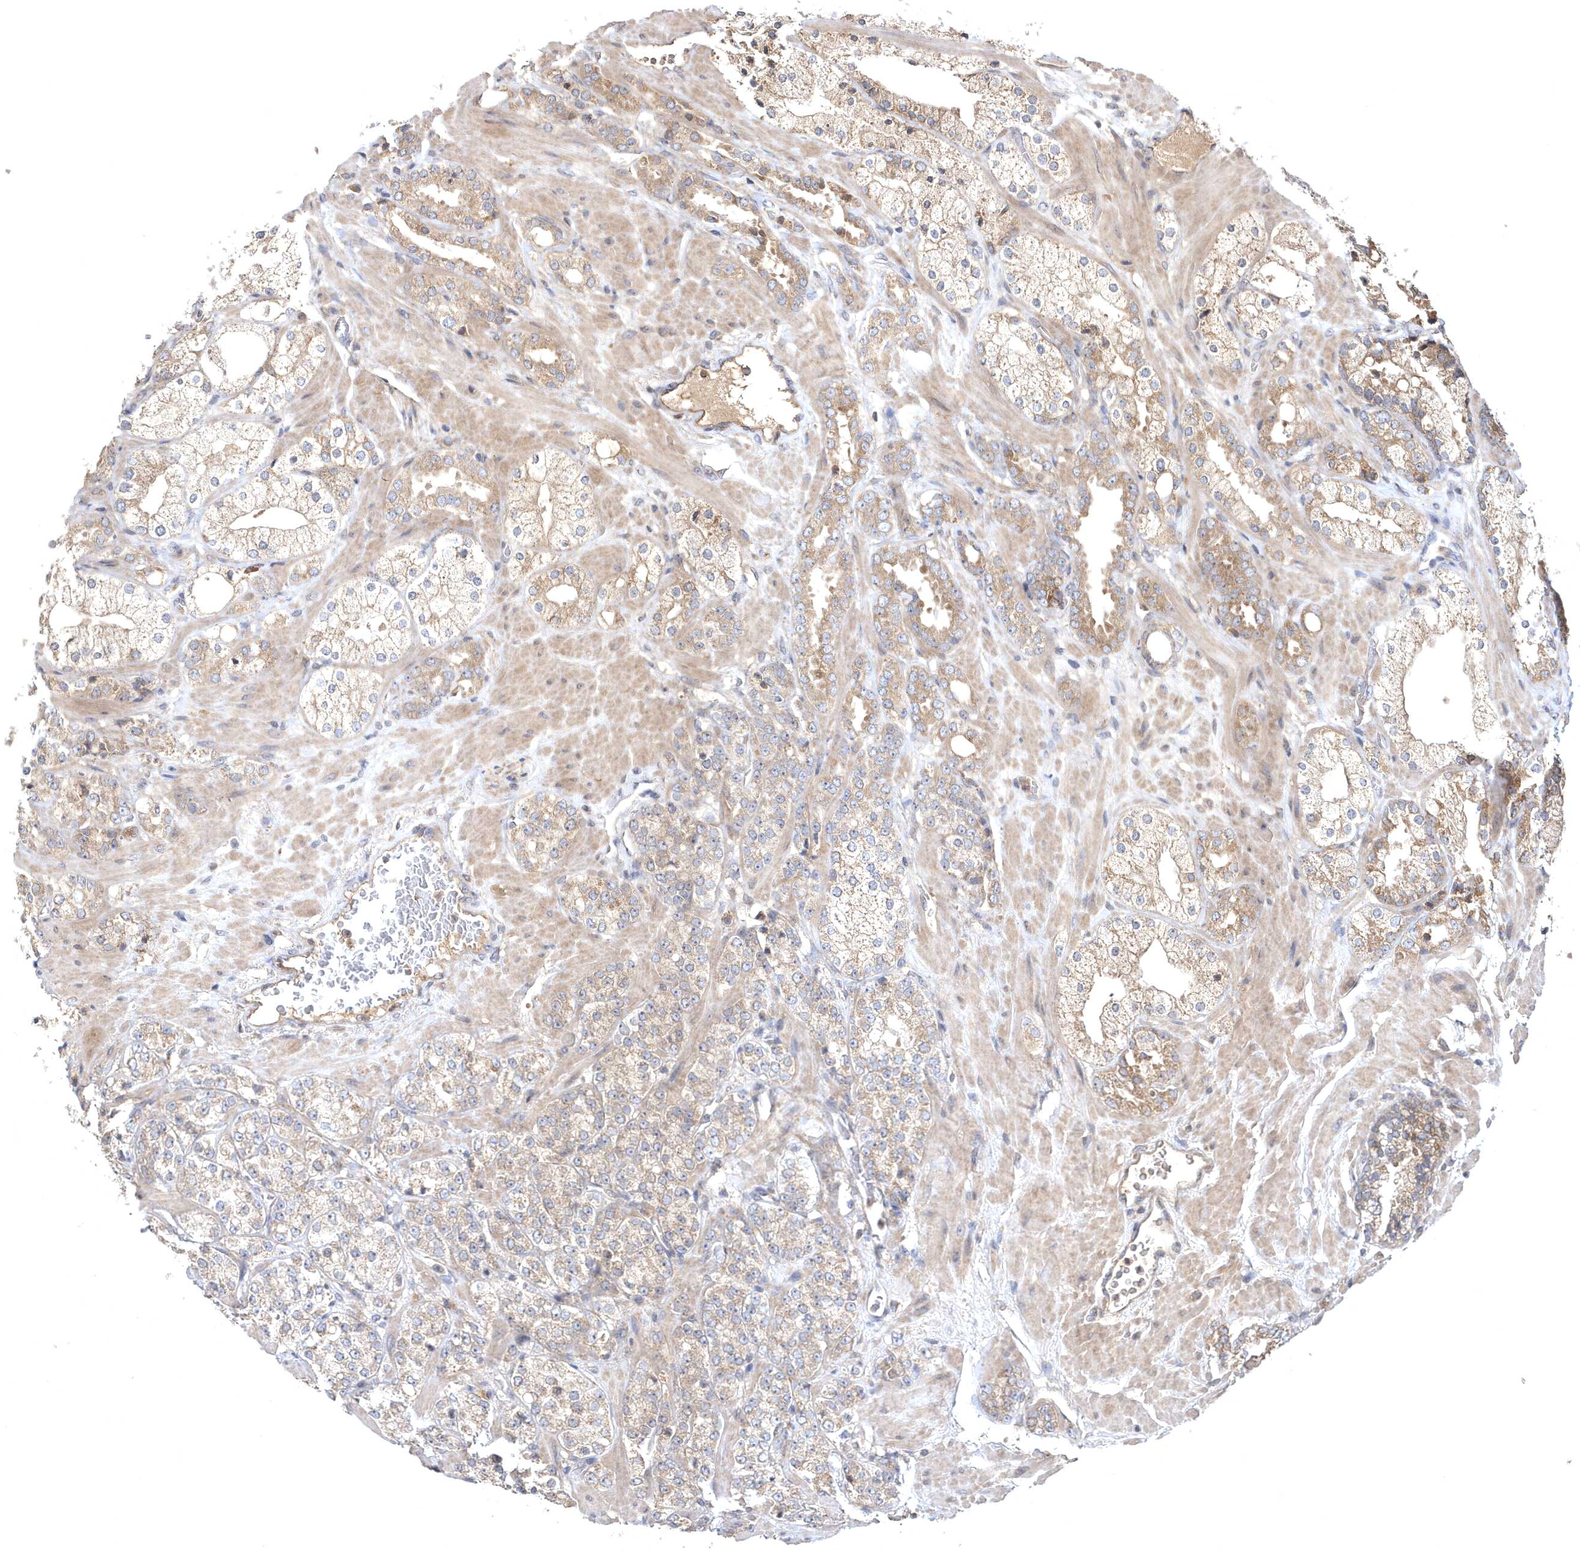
{"staining": {"intensity": "weak", "quantity": ">75%", "location": "cytoplasmic/membranous"}, "tissue": "prostate cancer", "cell_type": "Tumor cells", "image_type": "cancer", "snomed": [{"axis": "morphology", "description": "Adenocarcinoma, High grade"}, {"axis": "topography", "description": "Prostate"}], "caption": "This is an image of IHC staining of prostate high-grade adenocarcinoma, which shows weak staining in the cytoplasmic/membranous of tumor cells.", "gene": "HMGCS1", "patient": {"sex": "male", "age": 64}}